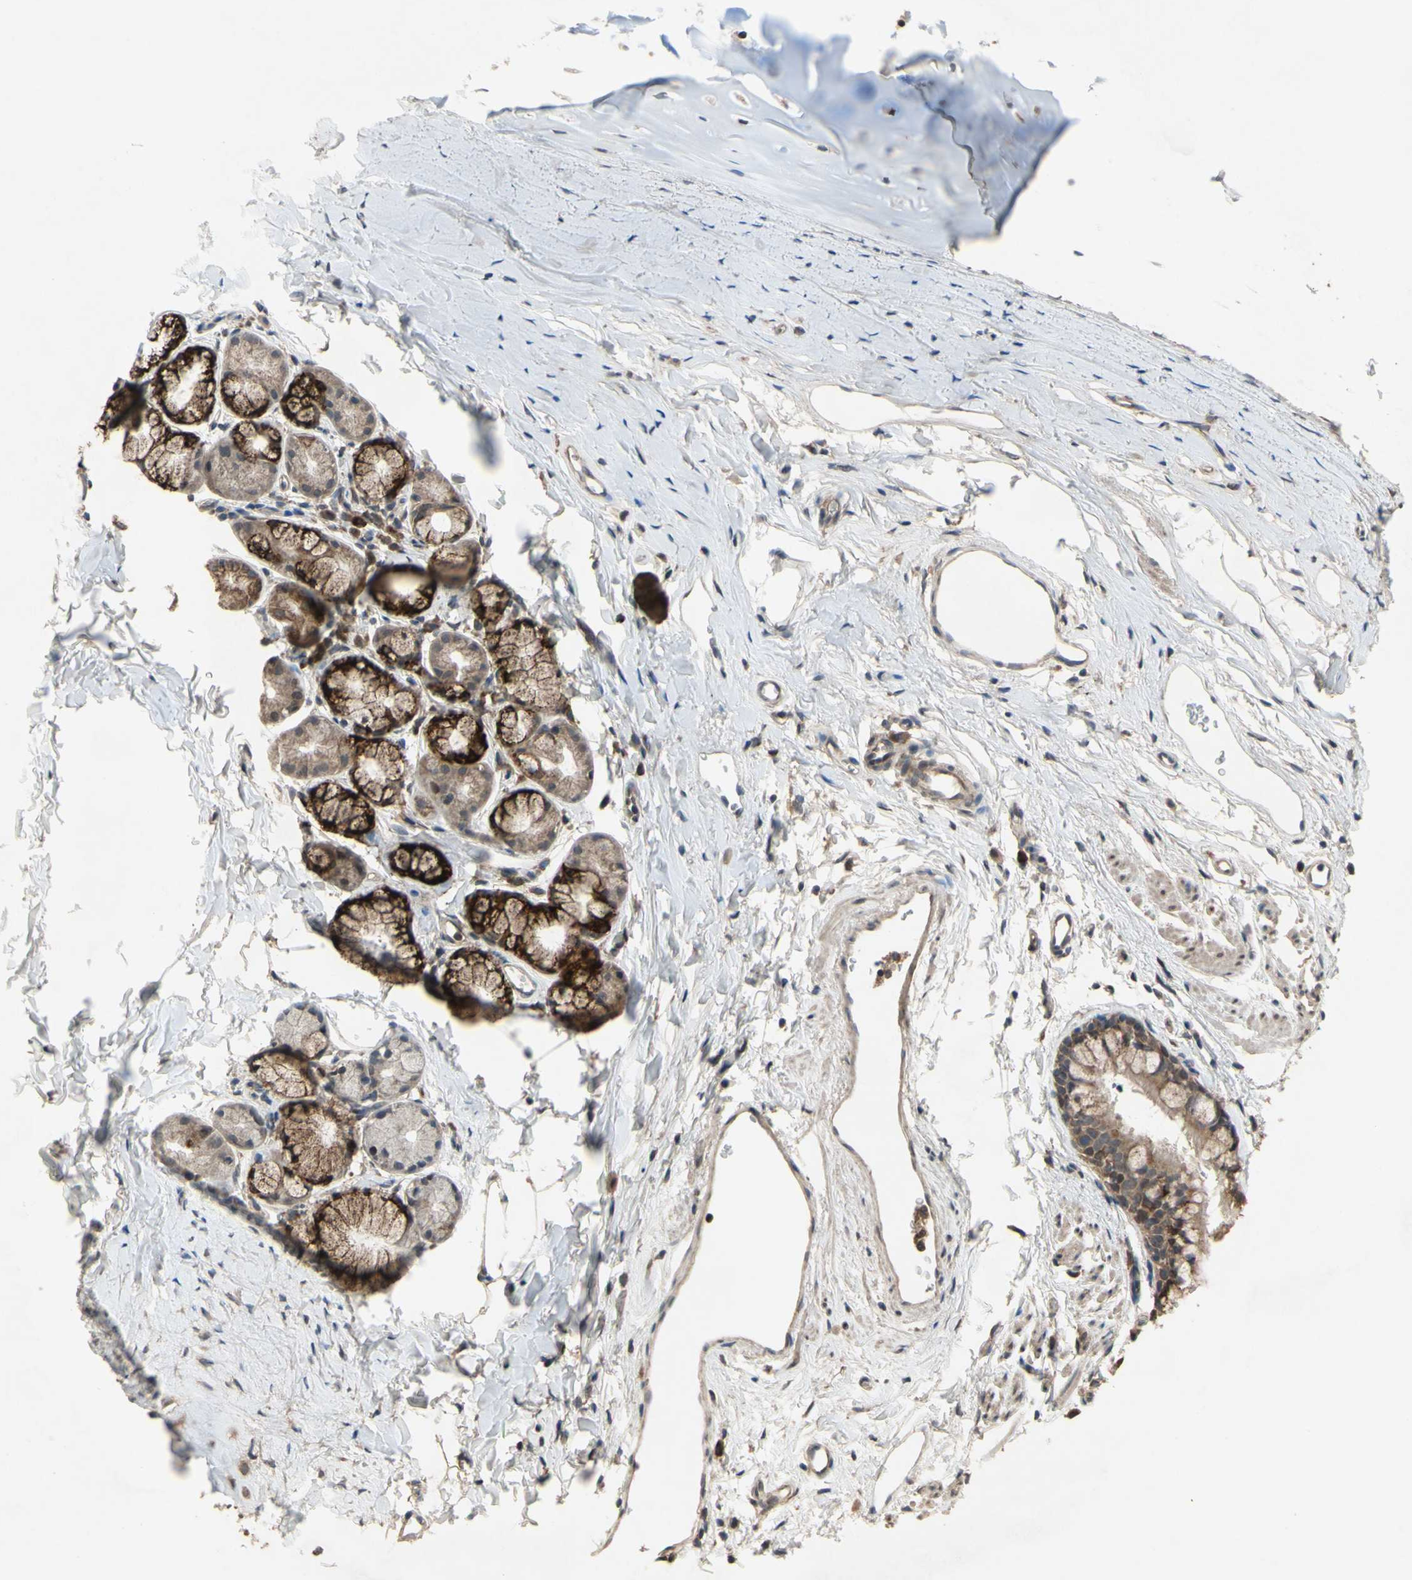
{"staining": {"intensity": "moderate", "quantity": ">75%", "location": "cytoplasmic/membranous"}, "tissue": "bronchus", "cell_type": "Respiratory epithelial cells", "image_type": "normal", "snomed": [{"axis": "morphology", "description": "Normal tissue, NOS"}, {"axis": "morphology", "description": "Malignant melanoma, Metastatic site"}, {"axis": "topography", "description": "Bronchus"}, {"axis": "topography", "description": "Lung"}], "caption": "Protein staining of unremarkable bronchus shows moderate cytoplasmic/membranous staining in approximately >75% of respiratory epithelial cells.", "gene": "CD164", "patient": {"sex": "male", "age": 64}}